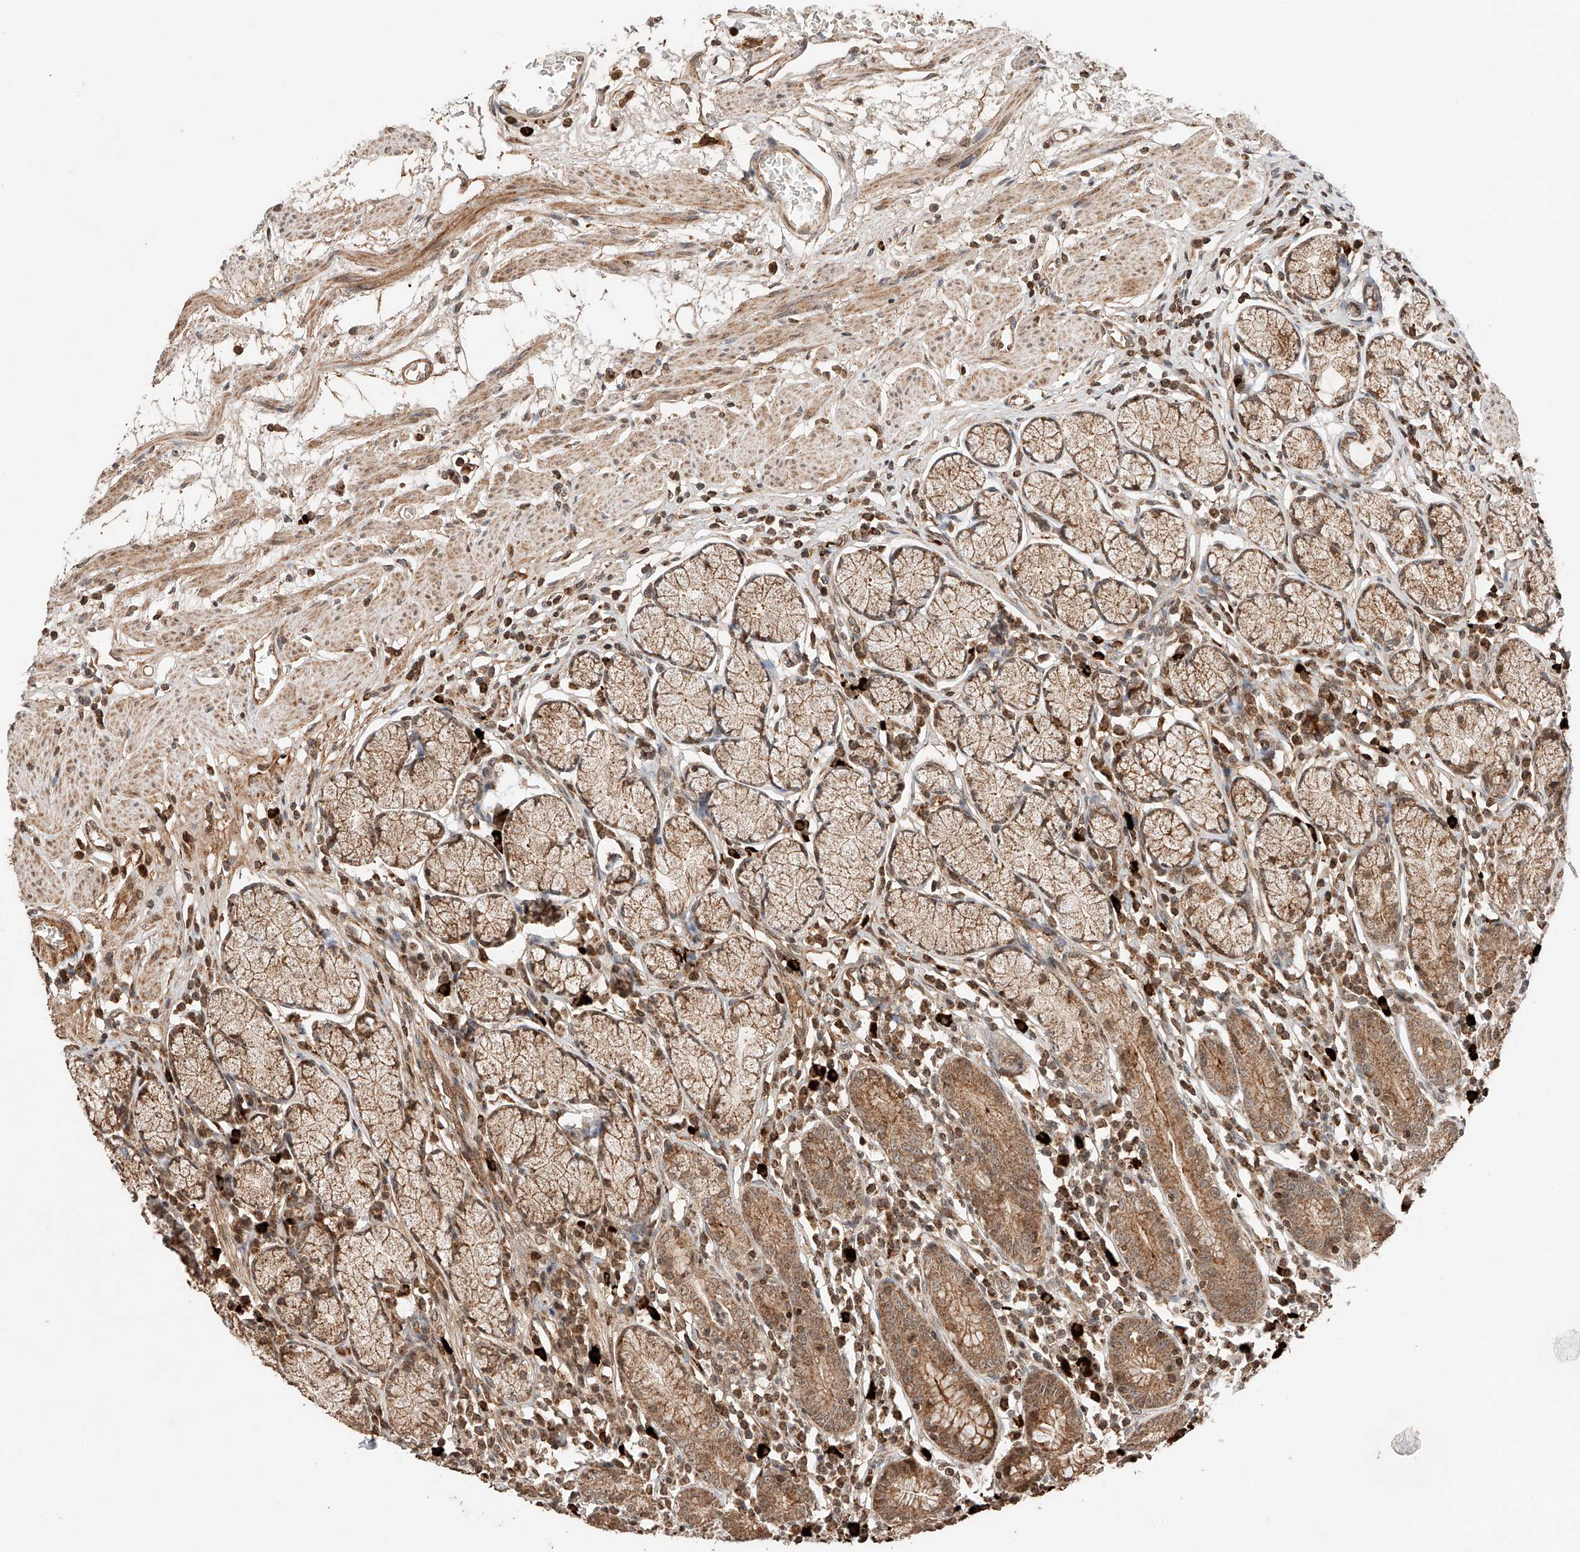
{"staining": {"intensity": "moderate", "quantity": ">75%", "location": "cytoplasmic/membranous"}, "tissue": "stomach", "cell_type": "Glandular cells", "image_type": "normal", "snomed": [{"axis": "morphology", "description": "Normal tissue, NOS"}, {"axis": "topography", "description": "Stomach"}], "caption": "IHC (DAB) staining of normal stomach exhibits moderate cytoplasmic/membranous protein staining in approximately >75% of glandular cells.", "gene": "ARHGAP33", "patient": {"sex": "male", "age": 55}}